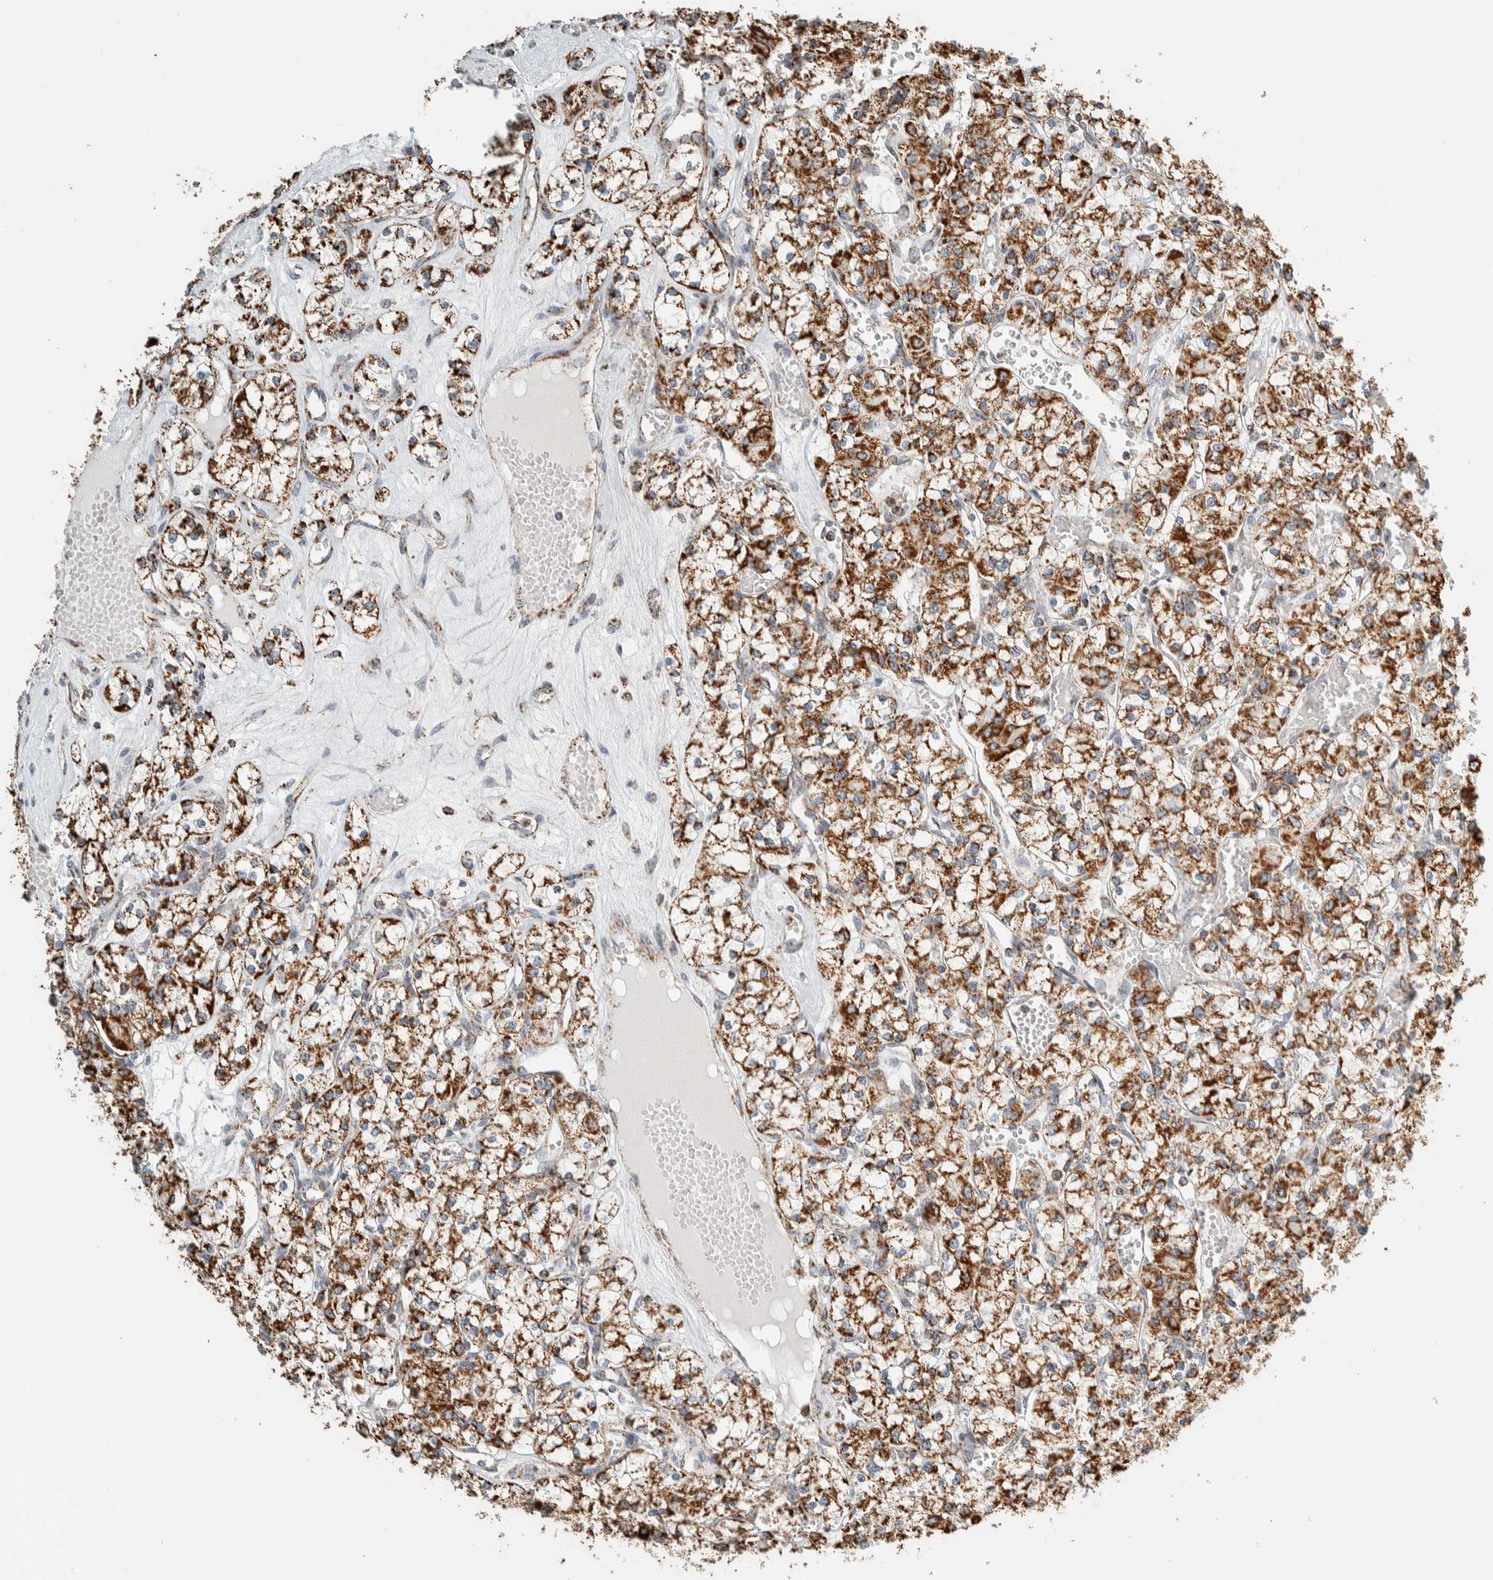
{"staining": {"intensity": "moderate", "quantity": ">75%", "location": "cytoplasmic/membranous"}, "tissue": "renal cancer", "cell_type": "Tumor cells", "image_type": "cancer", "snomed": [{"axis": "morphology", "description": "Adenocarcinoma, NOS"}, {"axis": "topography", "description": "Kidney"}], "caption": "Brown immunohistochemical staining in renal cancer demonstrates moderate cytoplasmic/membranous expression in about >75% of tumor cells. The staining was performed using DAB (3,3'-diaminobenzidine) to visualize the protein expression in brown, while the nuclei were stained in blue with hematoxylin (Magnification: 20x).", "gene": "ZNF454", "patient": {"sex": "female", "age": 59}}